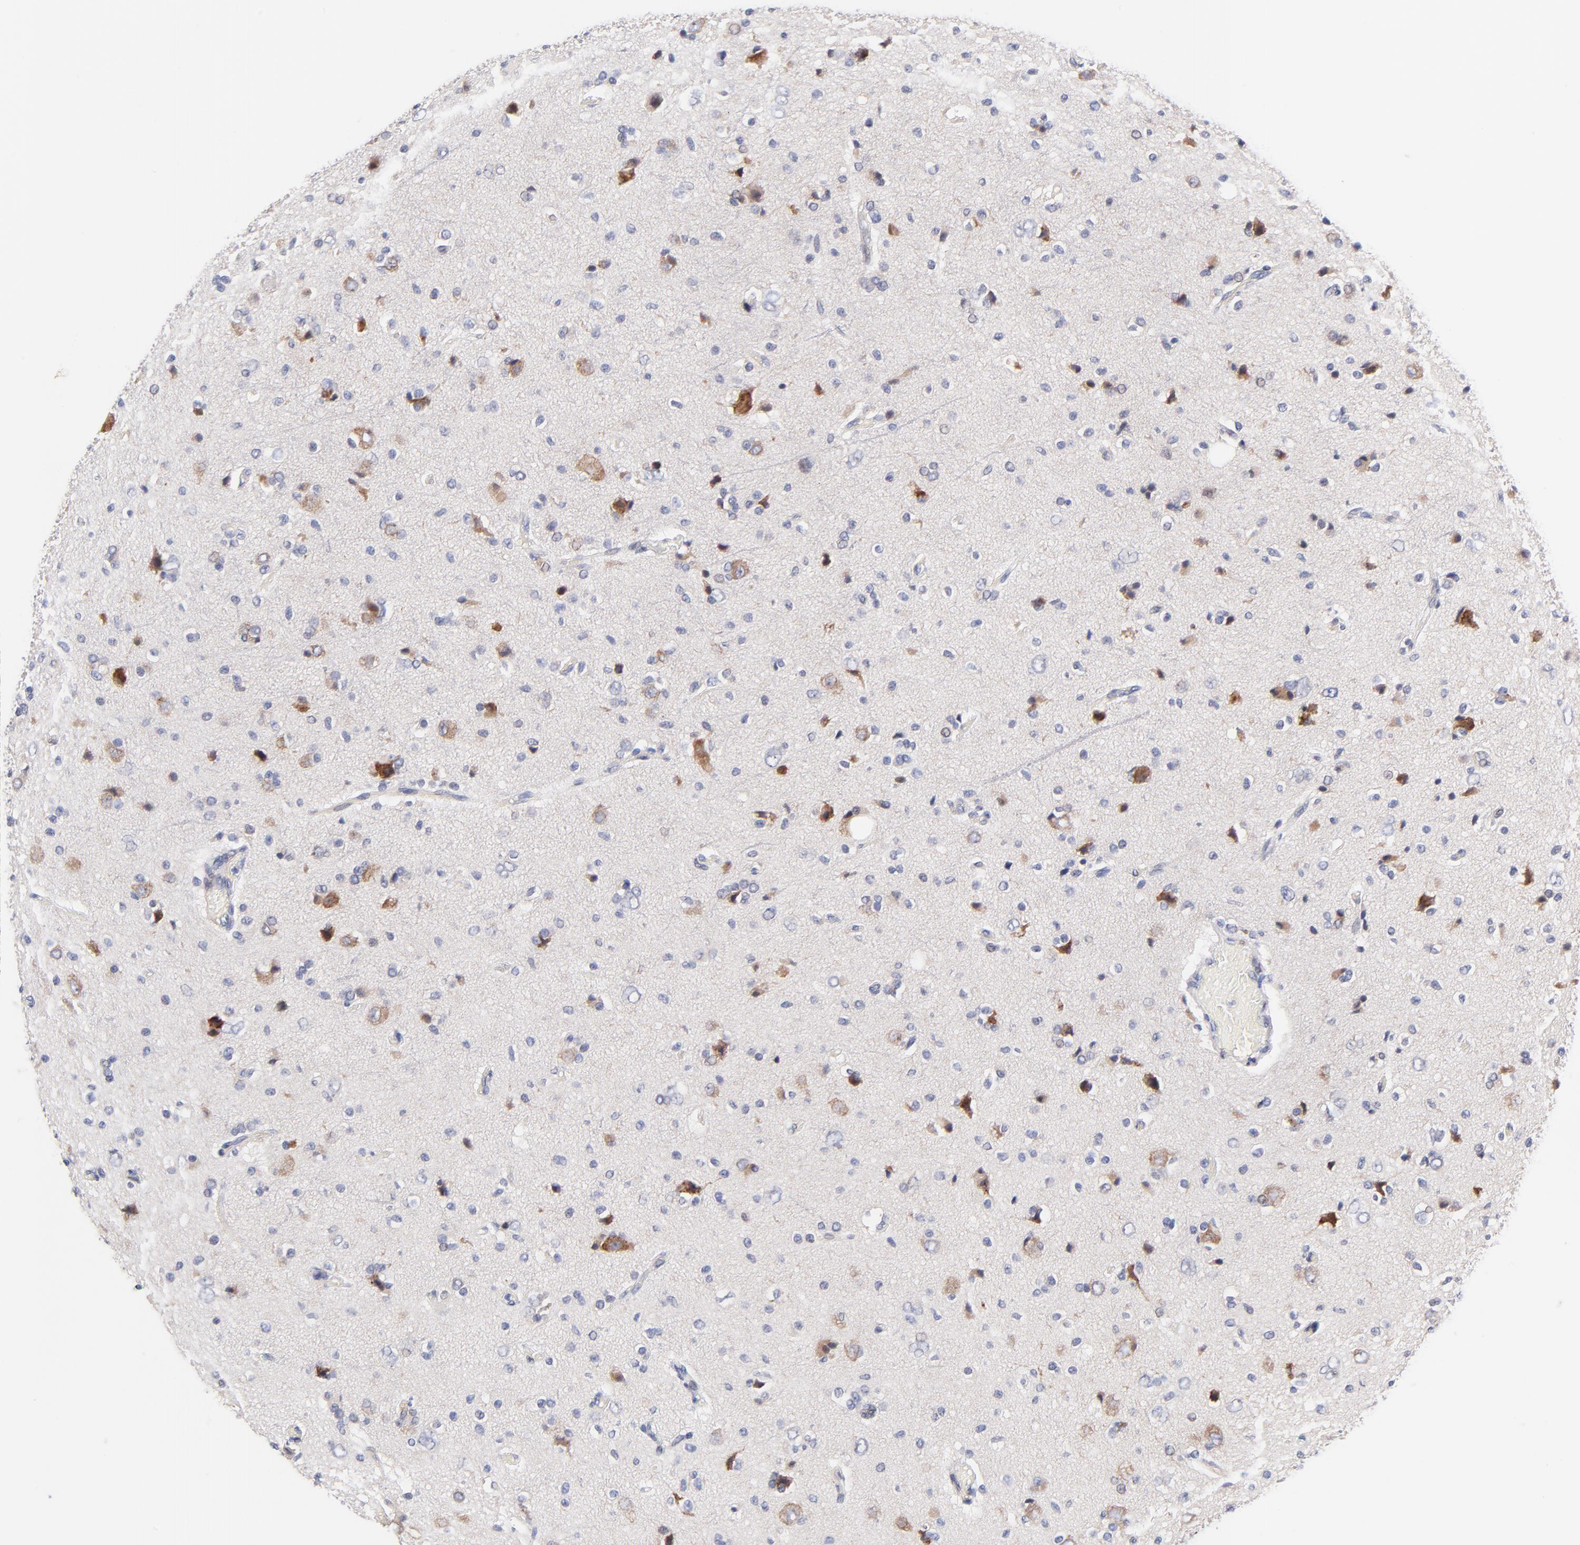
{"staining": {"intensity": "negative", "quantity": "none", "location": "none"}, "tissue": "glioma", "cell_type": "Tumor cells", "image_type": "cancer", "snomed": [{"axis": "morphology", "description": "Glioma, malignant, High grade"}, {"axis": "topography", "description": "Brain"}], "caption": "Immunohistochemistry (IHC) photomicrograph of glioma stained for a protein (brown), which displays no staining in tumor cells.", "gene": "AFF2", "patient": {"sex": "male", "age": 47}}